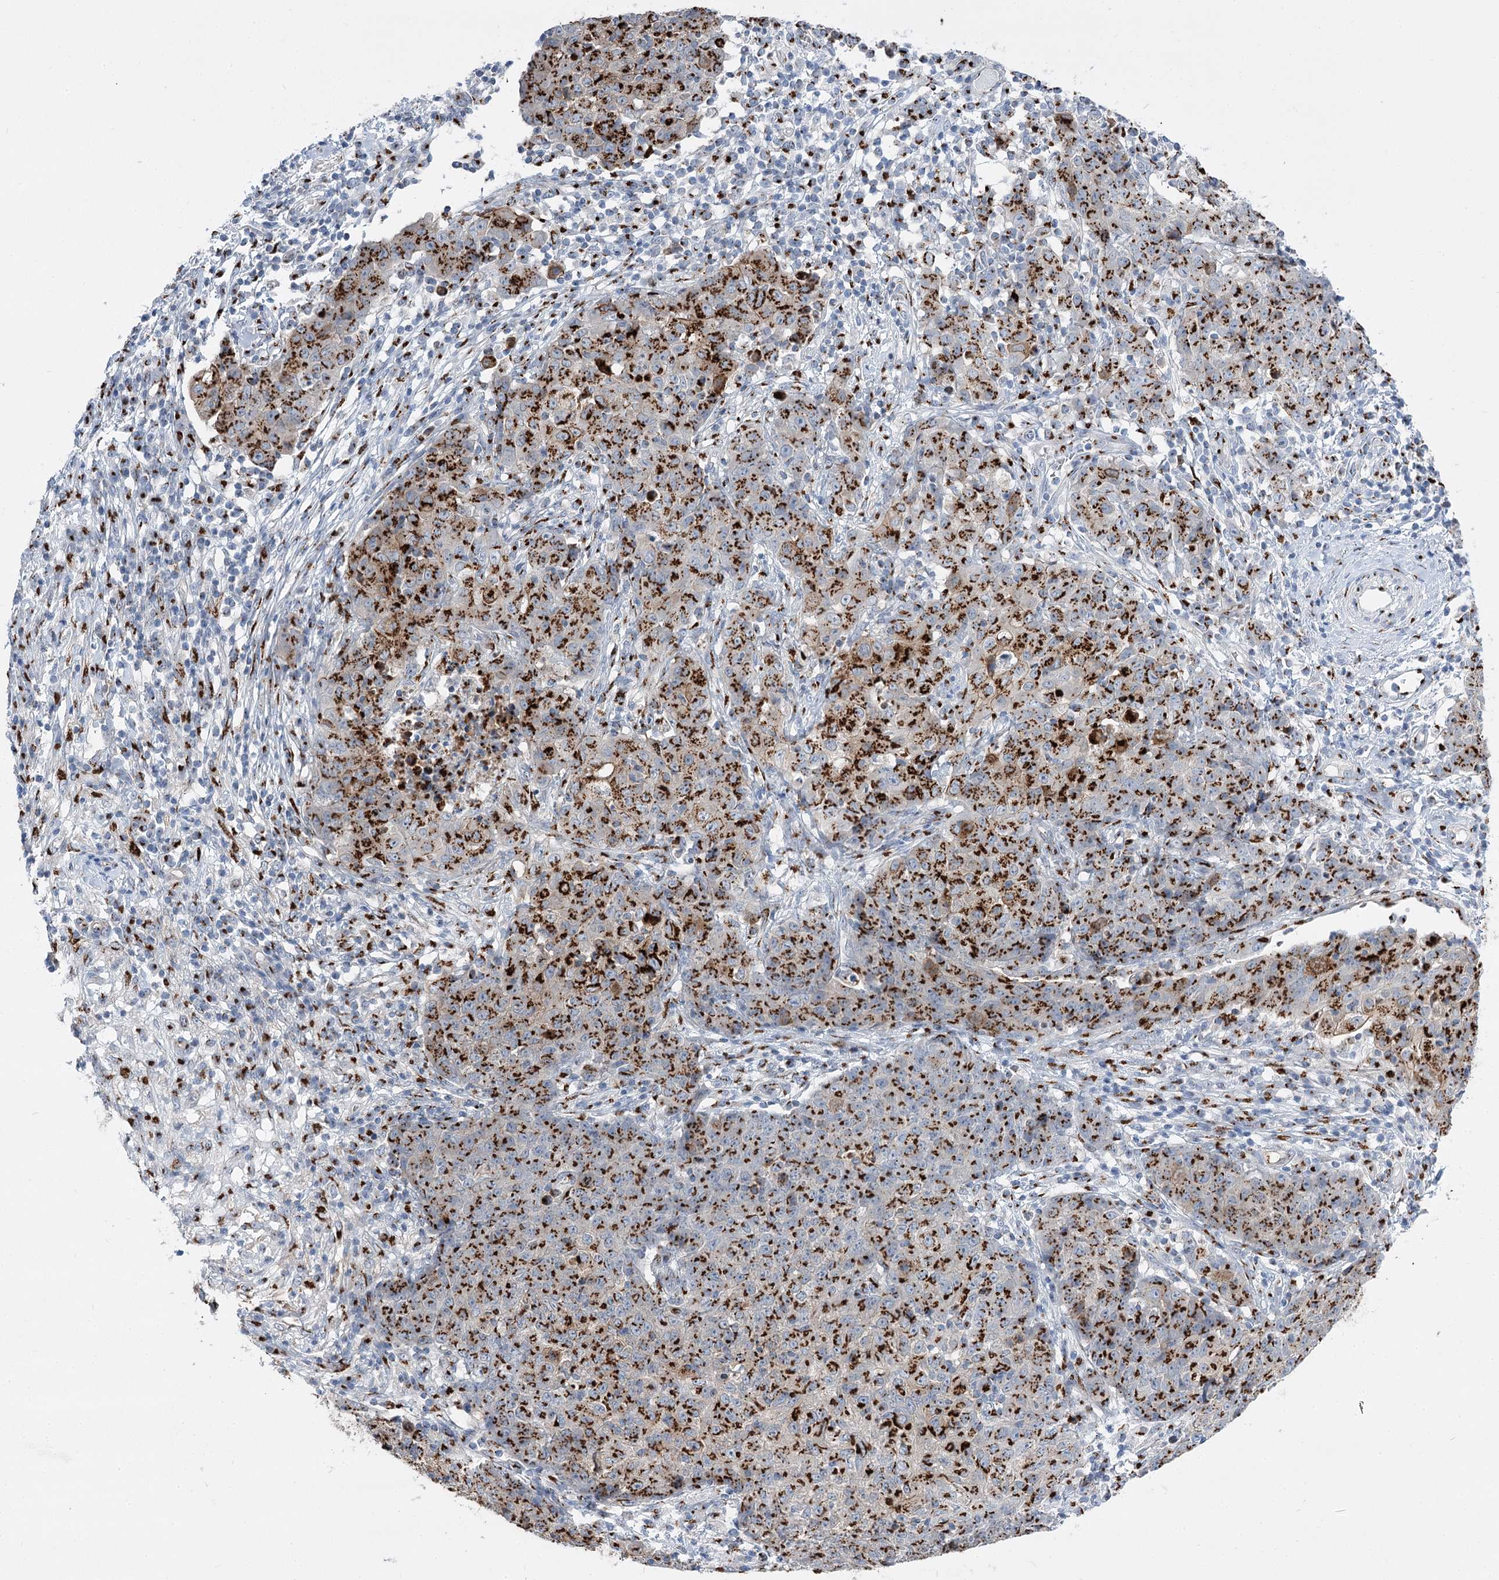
{"staining": {"intensity": "strong", "quantity": ">75%", "location": "cytoplasmic/membranous"}, "tissue": "ovarian cancer", "cell_type": "Tumor cells", "image_type": "cancer", "snomed": [{"axis": "morphology", "description": "Carcinoma, endometroid"}, {"axis": "topography", "description": "Ovary"}], "caption": "Brown immunohistochemical staining in human ovarian cancer exhibits strong cytoplasmic/membranous staining in approximately >75% of tumor cells. The staining was performed using DAB (3,3'-diaminobenzidine) to visualize the protein expression in brown, while the nuclei were stained in blue with hematoxylin (Magnification: 20x).", "gene": "TMEM165", "patient": {"sex": "female", "age": 42}}